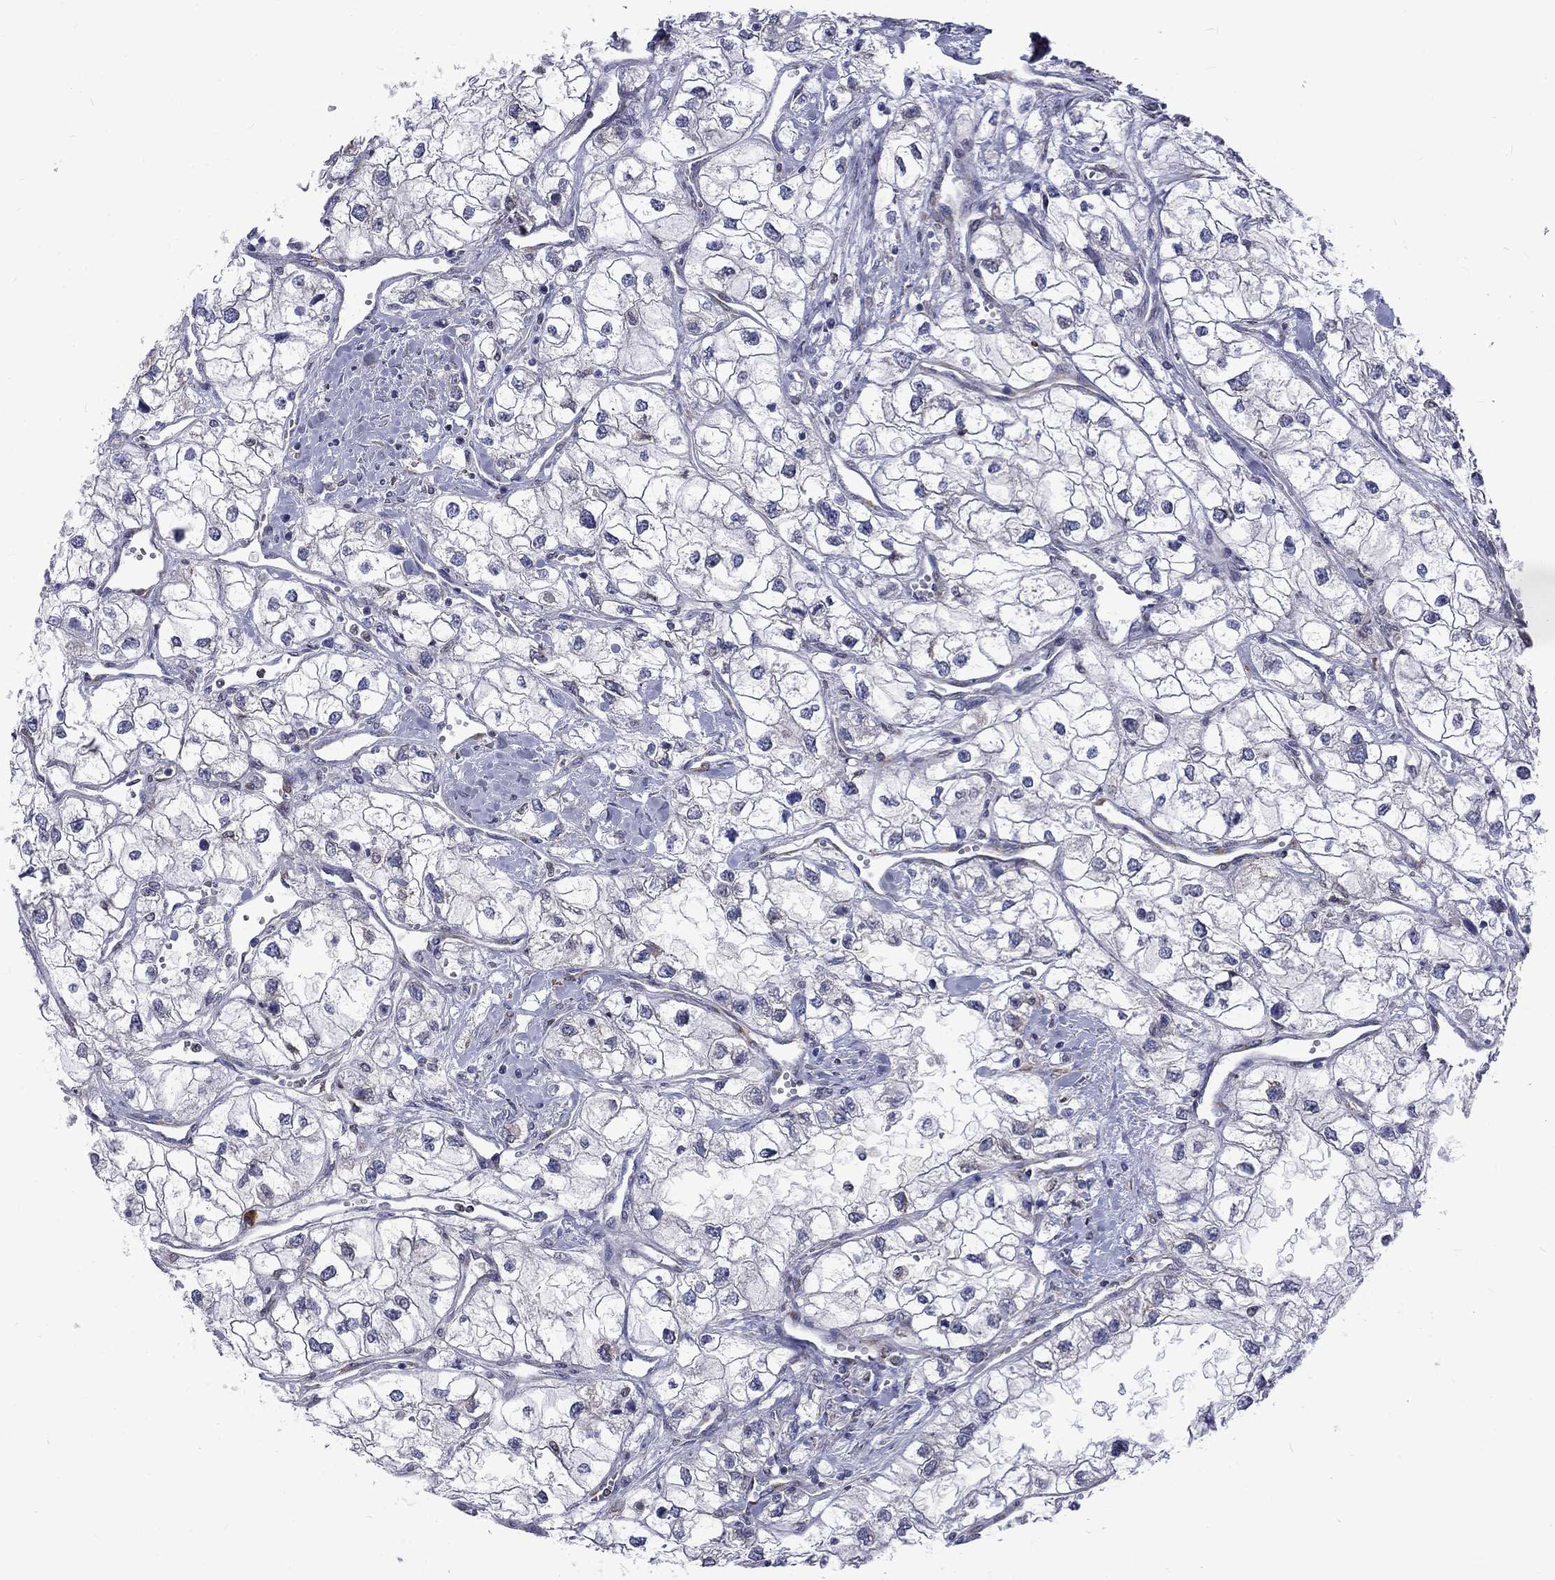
{"staining": {"intensity": "negative", "quantity": "none", "location": "none"}, "tissue": "renal cancer", "cell_type": "Tumor cells", "image_type": "cancer", "snomed": [{"axis": "morphology", "description": "Adenocarcinoma, NOS"}, {"axis": "topography", "description": "Kidney"}], "caption": "High magnification brightfield microscopy of renal cancer (adenocarcinoma) stained with DAB (brown) and counterstained with hematoxylin (blue): tumor cells show no significant positivity. The staining was performed using DAB to visualize the protein expression in brown, while the nuclei were stained in blue with hematoxylin (Magnification: 20x).", "gene": "PABPC4", "patient": {"sex": "male", "age": 59}}